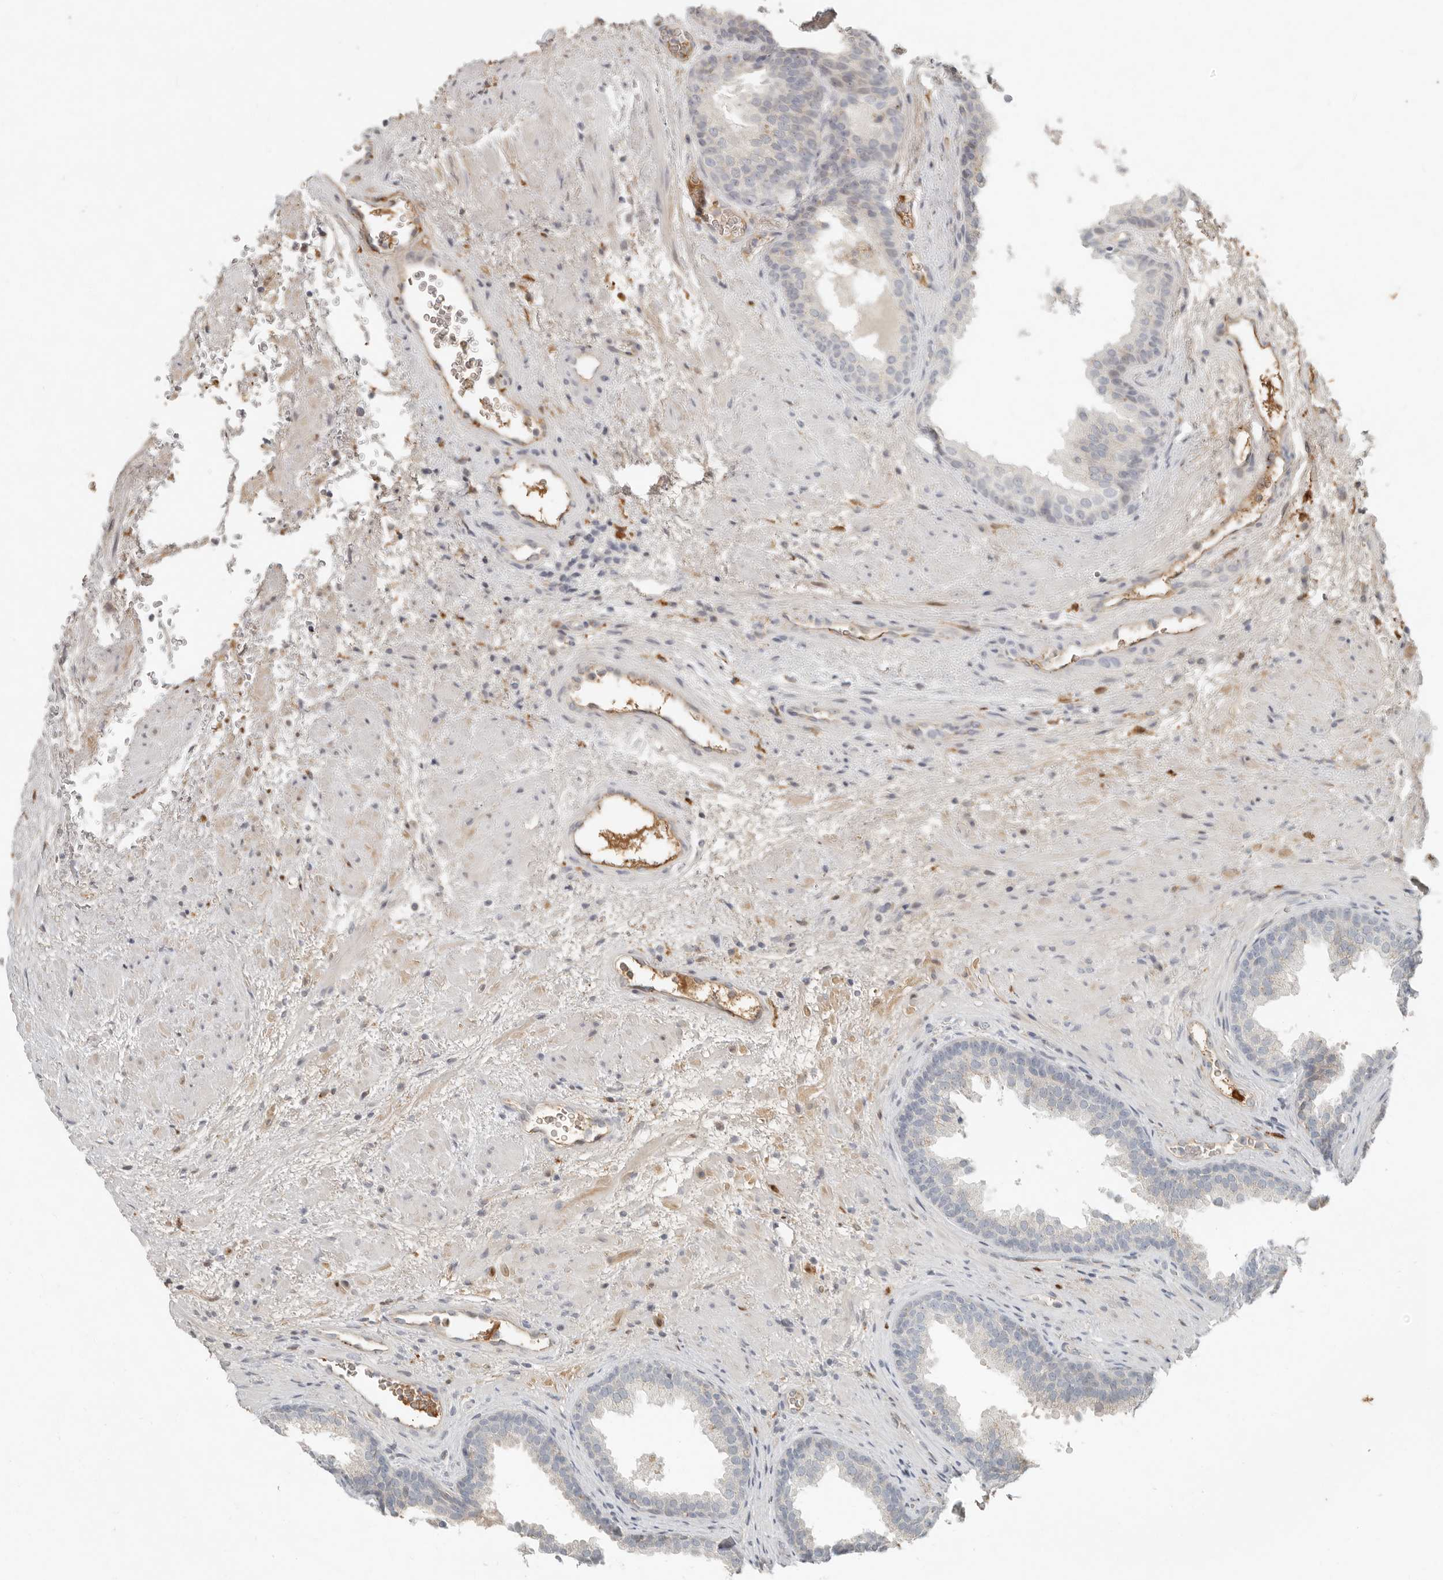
{"staining": {"intensity": "negative", "quantity": "none", "location": "none"}, "tissue": "prostate", "cell_type": "Glandular cells", "image_type": "normal", "snomed": [{"axis": "morphology", "description": "Normal tissue, NOS"}, {"axis": "topography", "description": "Prostate"}], "caption": "The IHC photomicrograph has no significant staining in glandular cells of prostate. Nuclei are stained in blue.", "gene": "KLHL38", "patient": {"sex": "male", "age": 76}}